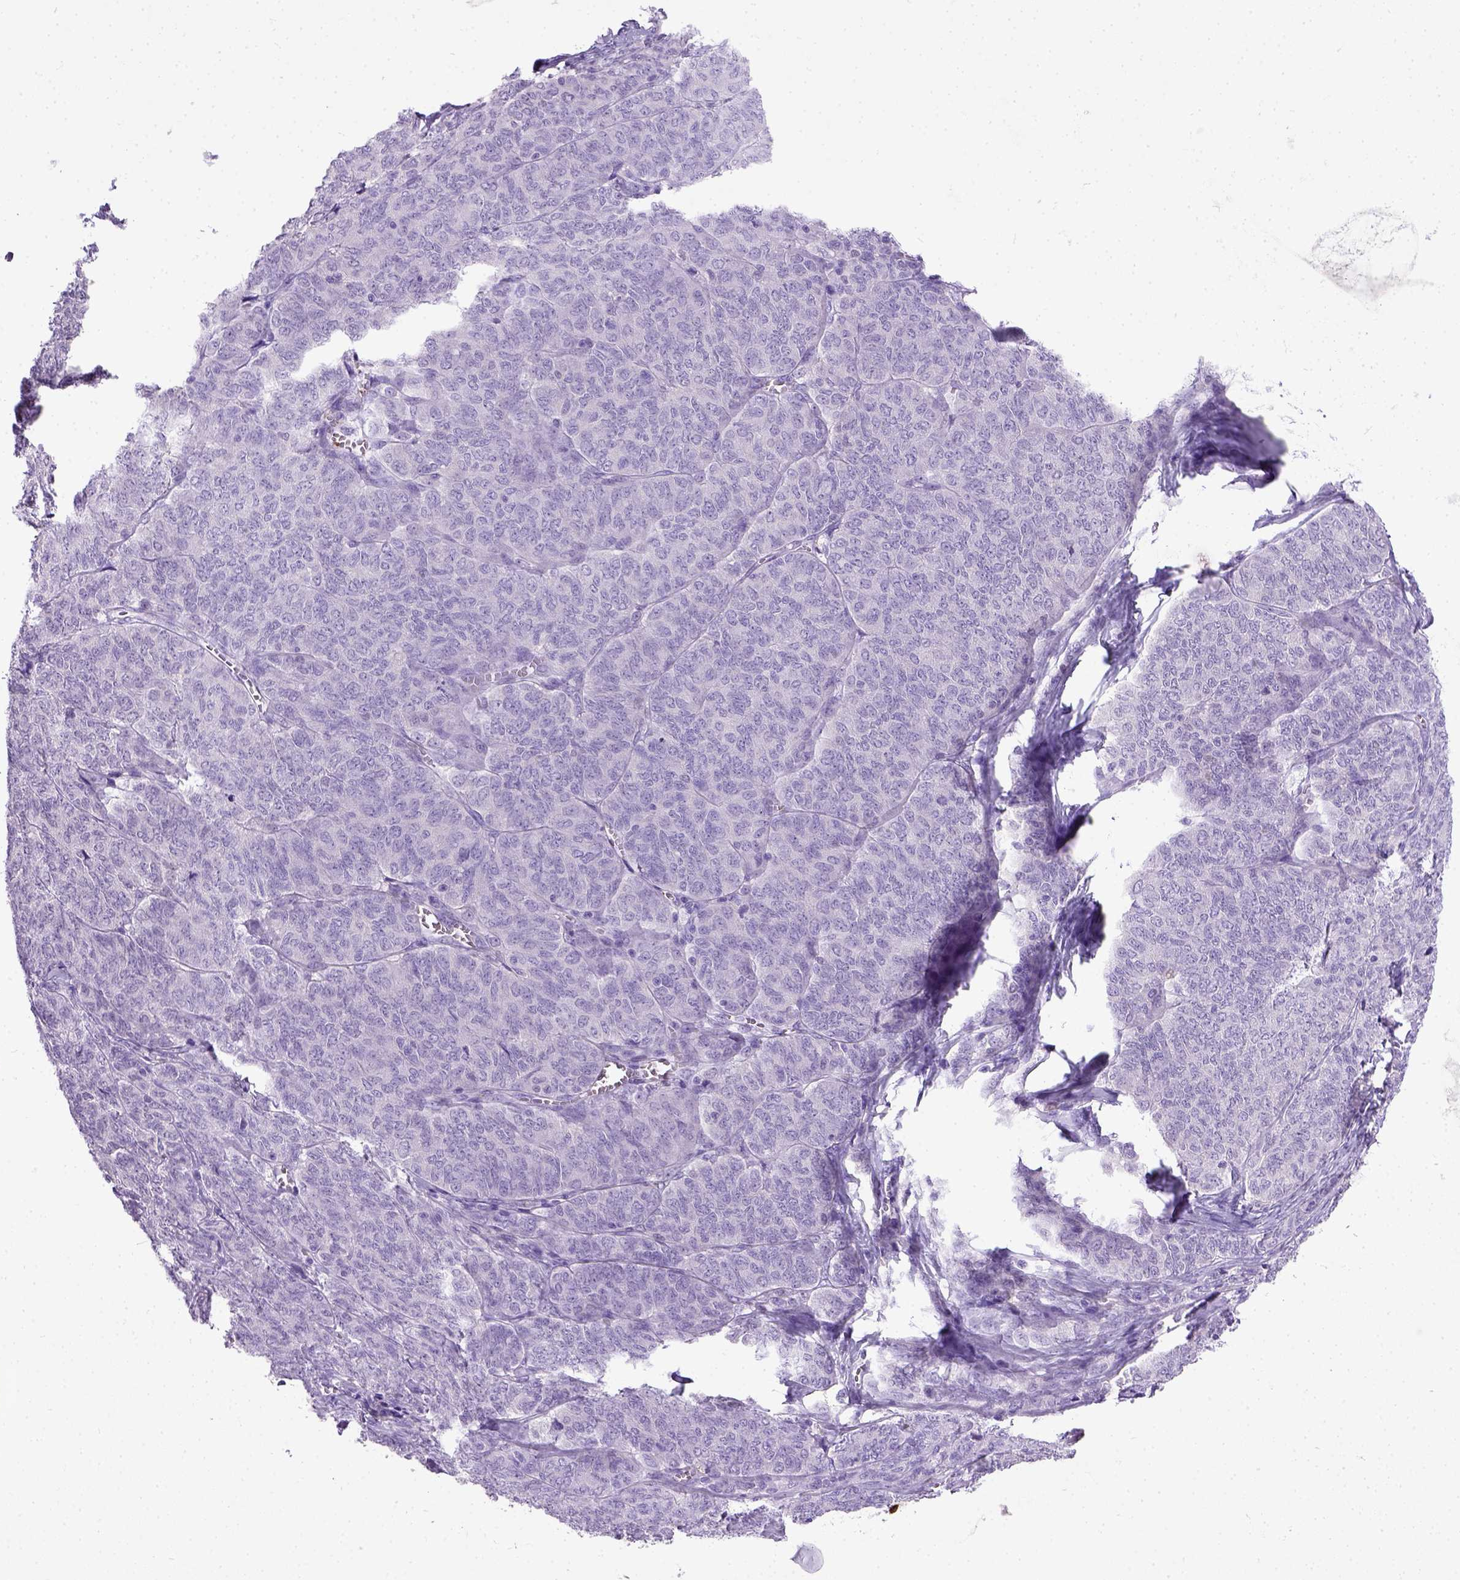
{"staining": {"intensity": "negative", "quantity": "none", "location": "none"}, "tissue": "ovarian cancer", "cell_type": "Tumor cells", "image_type": "cancer", "snomed": [{"axis": "morphology", "description": "Carcinoma, endometroid"}, {"axis": "topography", "description": "Ovary"}], "caption": "Immunohistochemical staining of ovarian endometroid carcinoma shows no significant expression in tumor cells.", "gene": "ADAMTS8", "patient": {"sex": "female", "age": 80}}